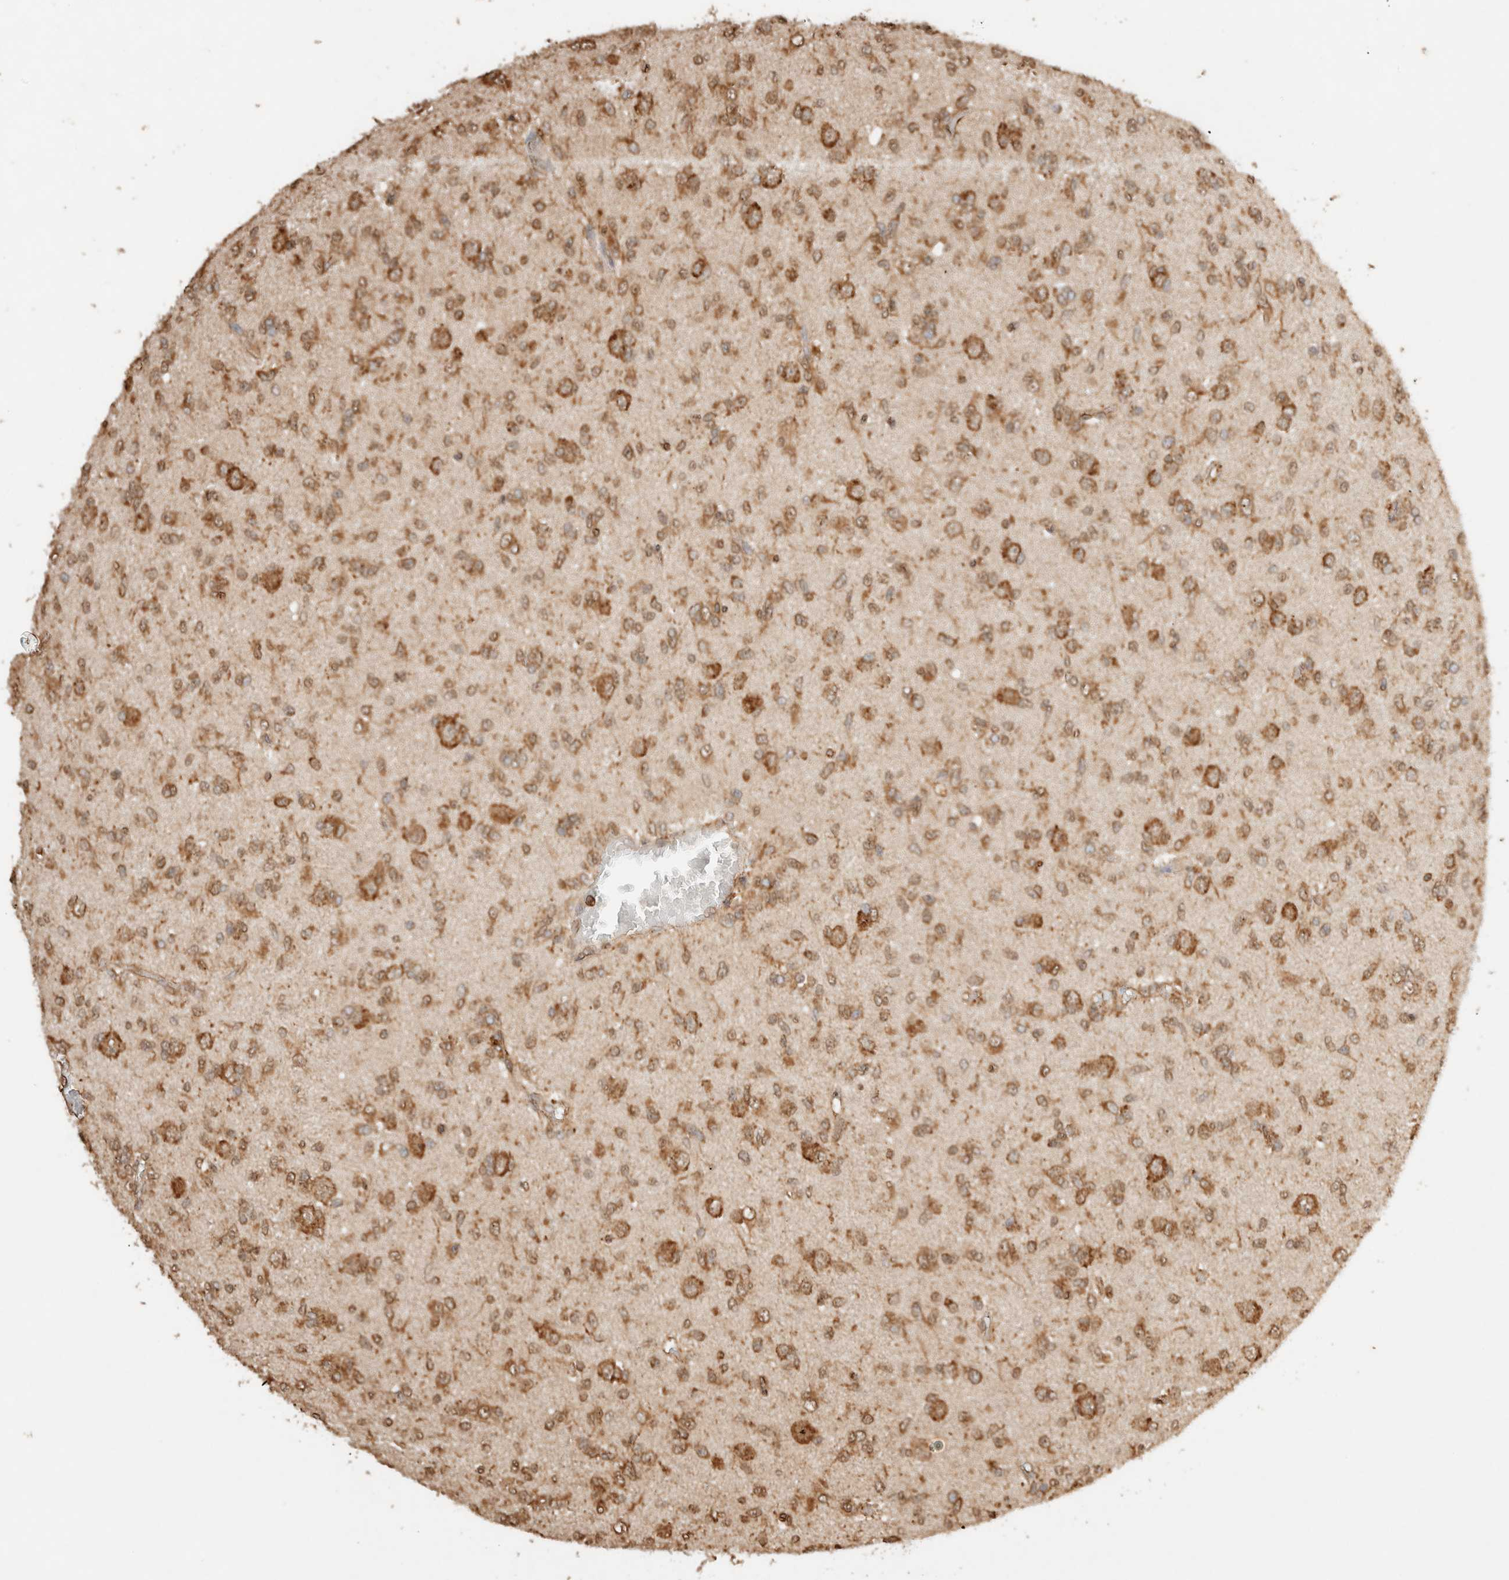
{"staining": {"intensity": "moderate", "quantity": ">75%", "location": "cytoplasmic/membranous"}, "tissue": "glioma", "cell_type": "Tumor cells", "image_type": "cancer", "snomed": [{"axis": "morphology", "description": "Glioma, malignant, High grade"}, {"axis": "topography", "description": "Brain"}], "caption": "Immunohistochemical staining of human high-grade glioma (malignant) exhibits medium levels of moderate cytoplasmic/membranous positivity in about >75% of tumor cells. The staining was performed using DAB, with brown indicating positive protein expression. Nuclei are stained blue with hematoxylin.", "gene": "ERAP1", "patient": {"sex": "female", "age": 59}}